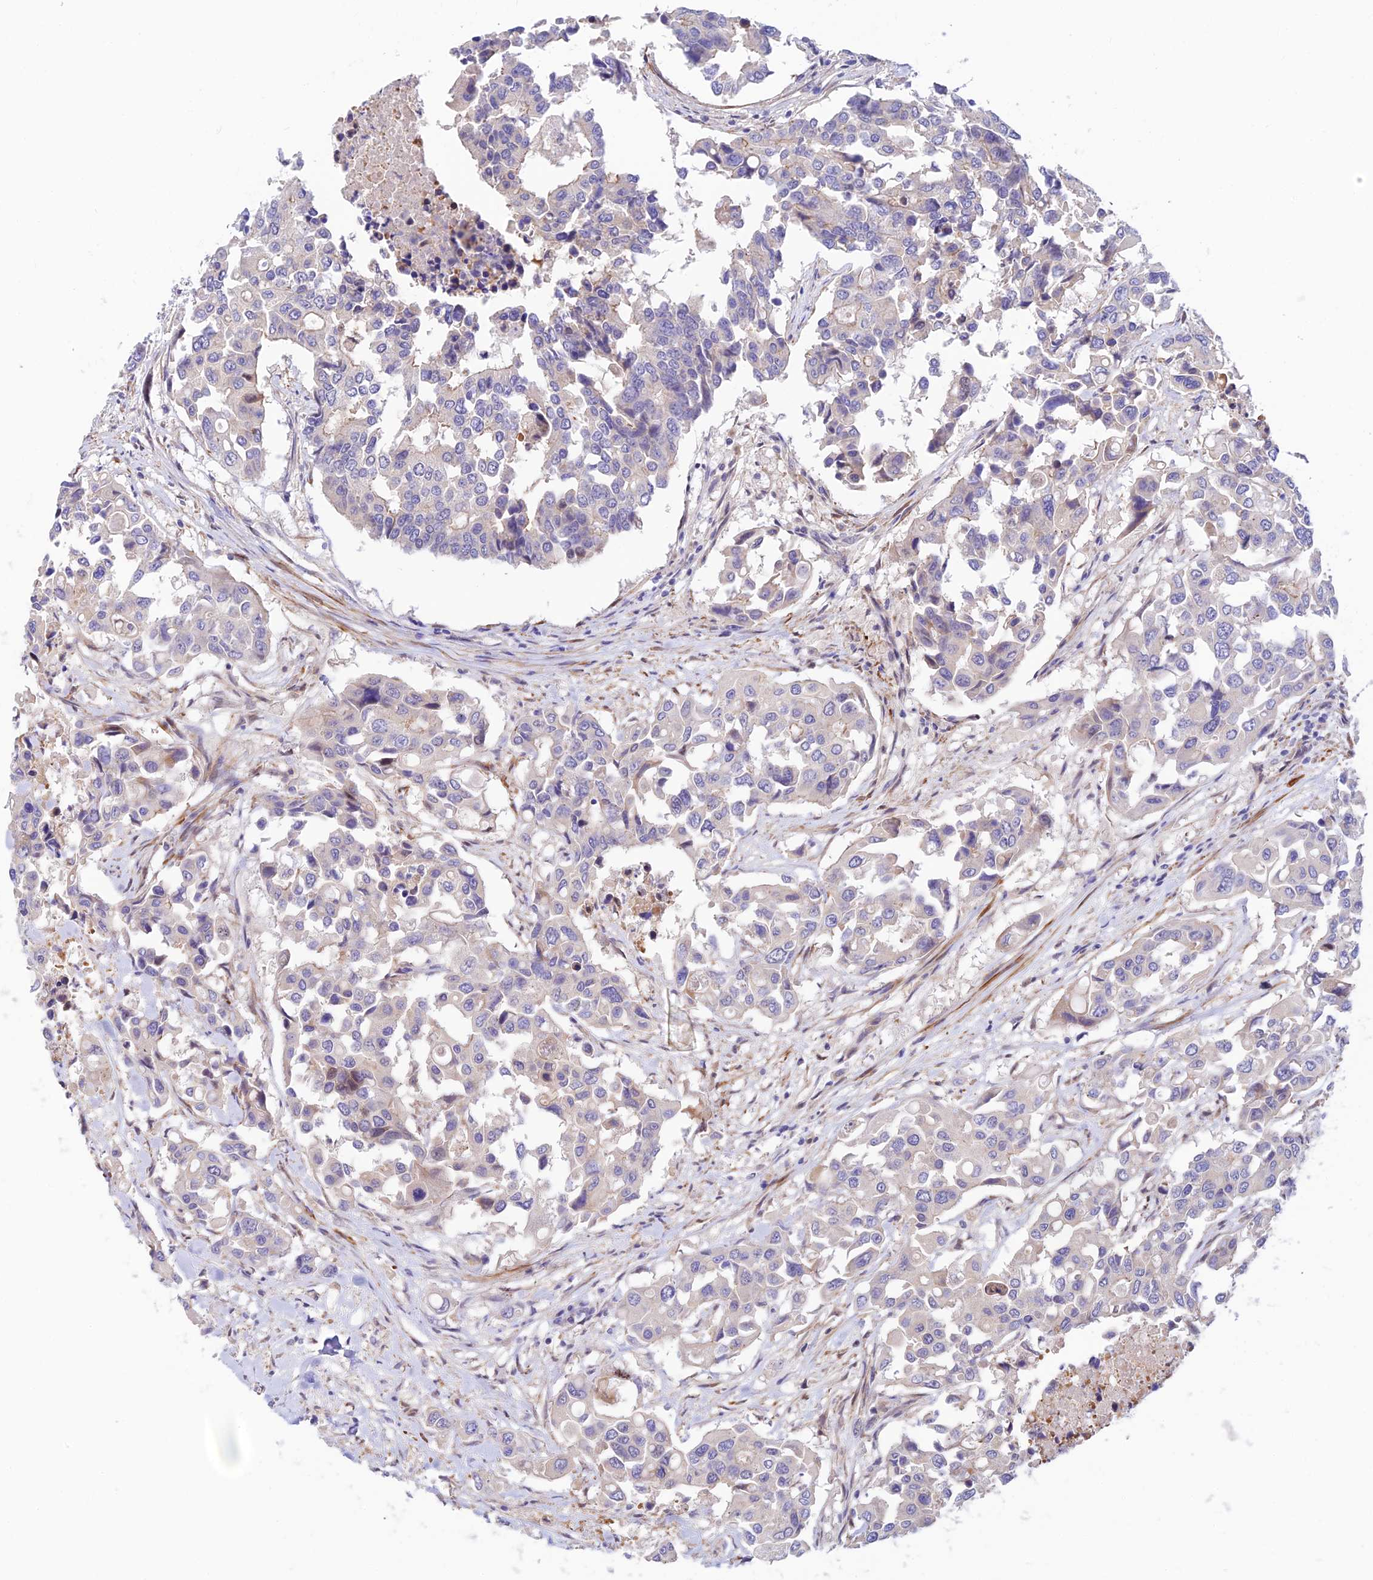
{"staining": {"intensity": "negative", "quantity": "none", "location": "none"}, "tissue": "colorectal cancer", "cell_type": "Tumor cells", "image_type": "cancer", "snomed": [{"axis": "morphology", "description": "Adenocarcinoma, NOS"}, {"axis": "topography", "description": "Colon"}], "caption": "Histopathology image shows no significant protein positivity in tumor cells of adenocarcinoma (colorectal).", "gene": "ANKRD50", "patient": {"sex": "male", "age": 77}}